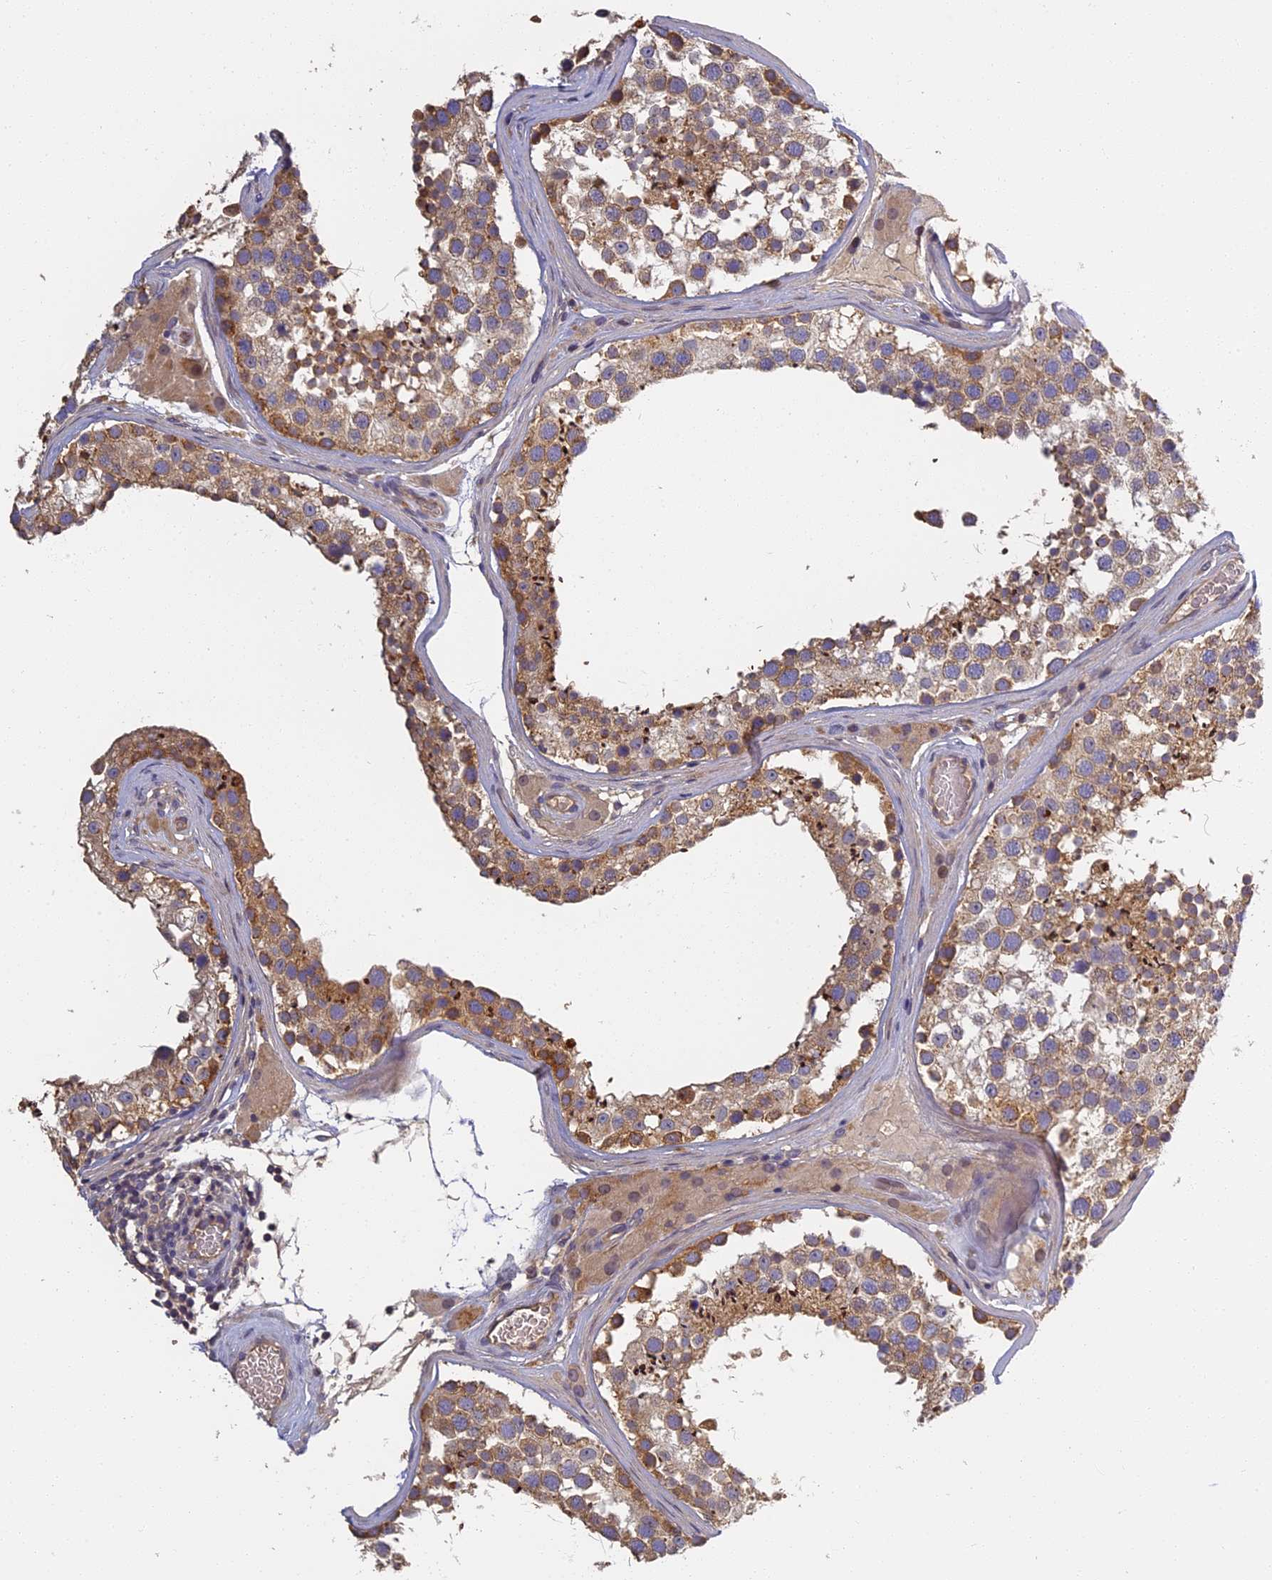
{"staining": {"intensity": "moderate", "quantity": ">75%", "location": "cytoplasmic/membranous"}, "tissue": "testis", "cell_type": "Cells in seminiferous ducts", "image_type": "normal", "snomed": [{"axis": "morphology", "description": "Normal tissue, NOS"}, {"axis": "topography", "description": "Testis"}], "caption": "Immunohistochemistry (DAB (3,3'-diaminobenzidine)) staining of normal human testis demonstrates moderate cytoplasmic/membranous protein positivity in approximately >75% of cells in seminiferous ducts.", "gene": "AP4E1", "patient": {"sex": "male", "age": 46}}